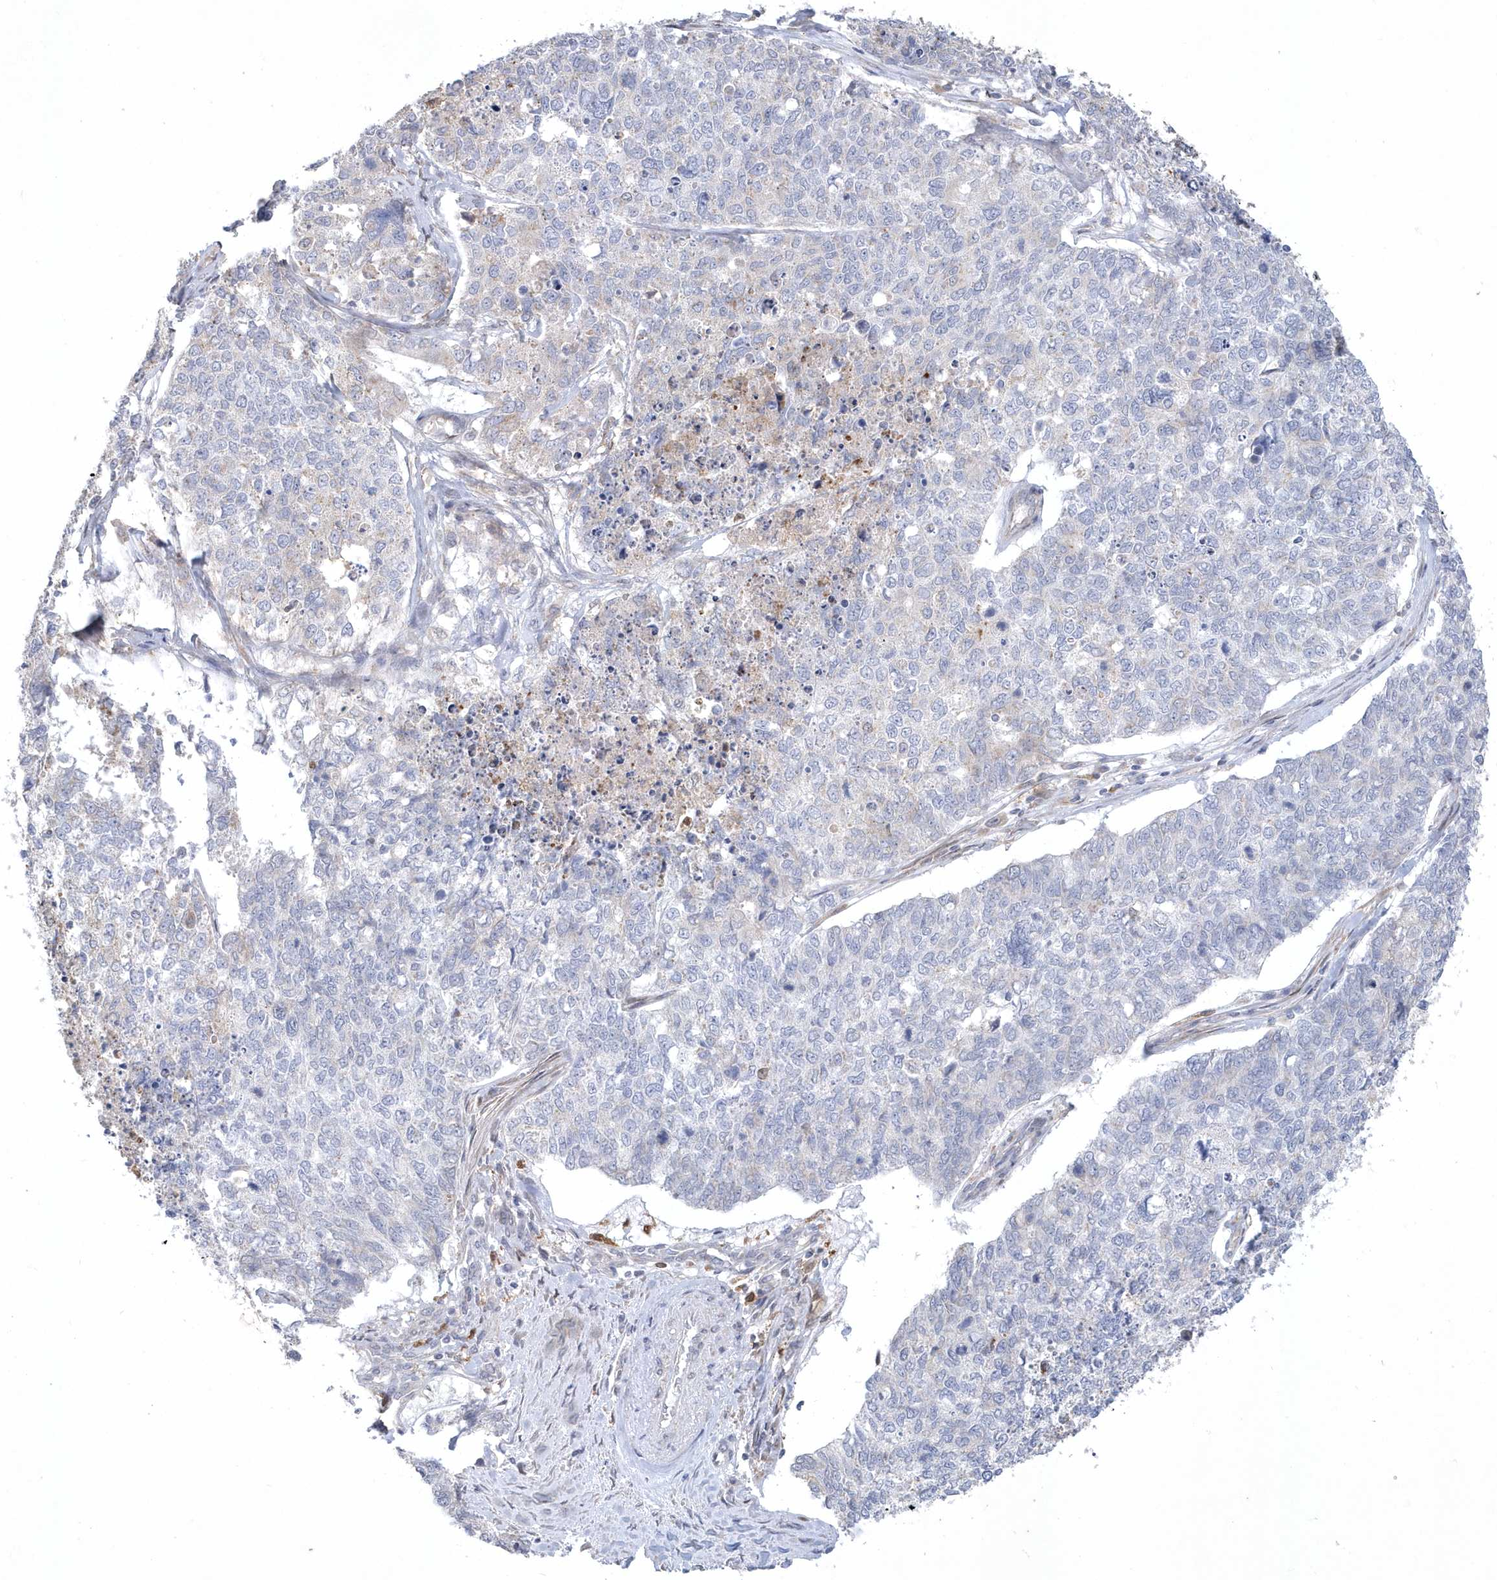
{"staining": {"intensity": "negative", "quantity": "none", "location": "none"}, "tissue": "cervical cancer", "cell_type": "Tumor cells", "image_type": "cancer", "snomed": [{"axis": "morphology", "description": "Squamous cell carcinoma, NOS"}, {"axis": "topography", "description": "Cervix"}], "caption": "Immunohistochemistry (IHC) image of neoplastic tissue: human cervical cancer stained with DAB displays no significant protein staining in tumor cells. (DAB immunohistochemistry (IHC), high magnification).", "gene": "TSPEAR", "patient": {"sex": "female", "age": 63}}